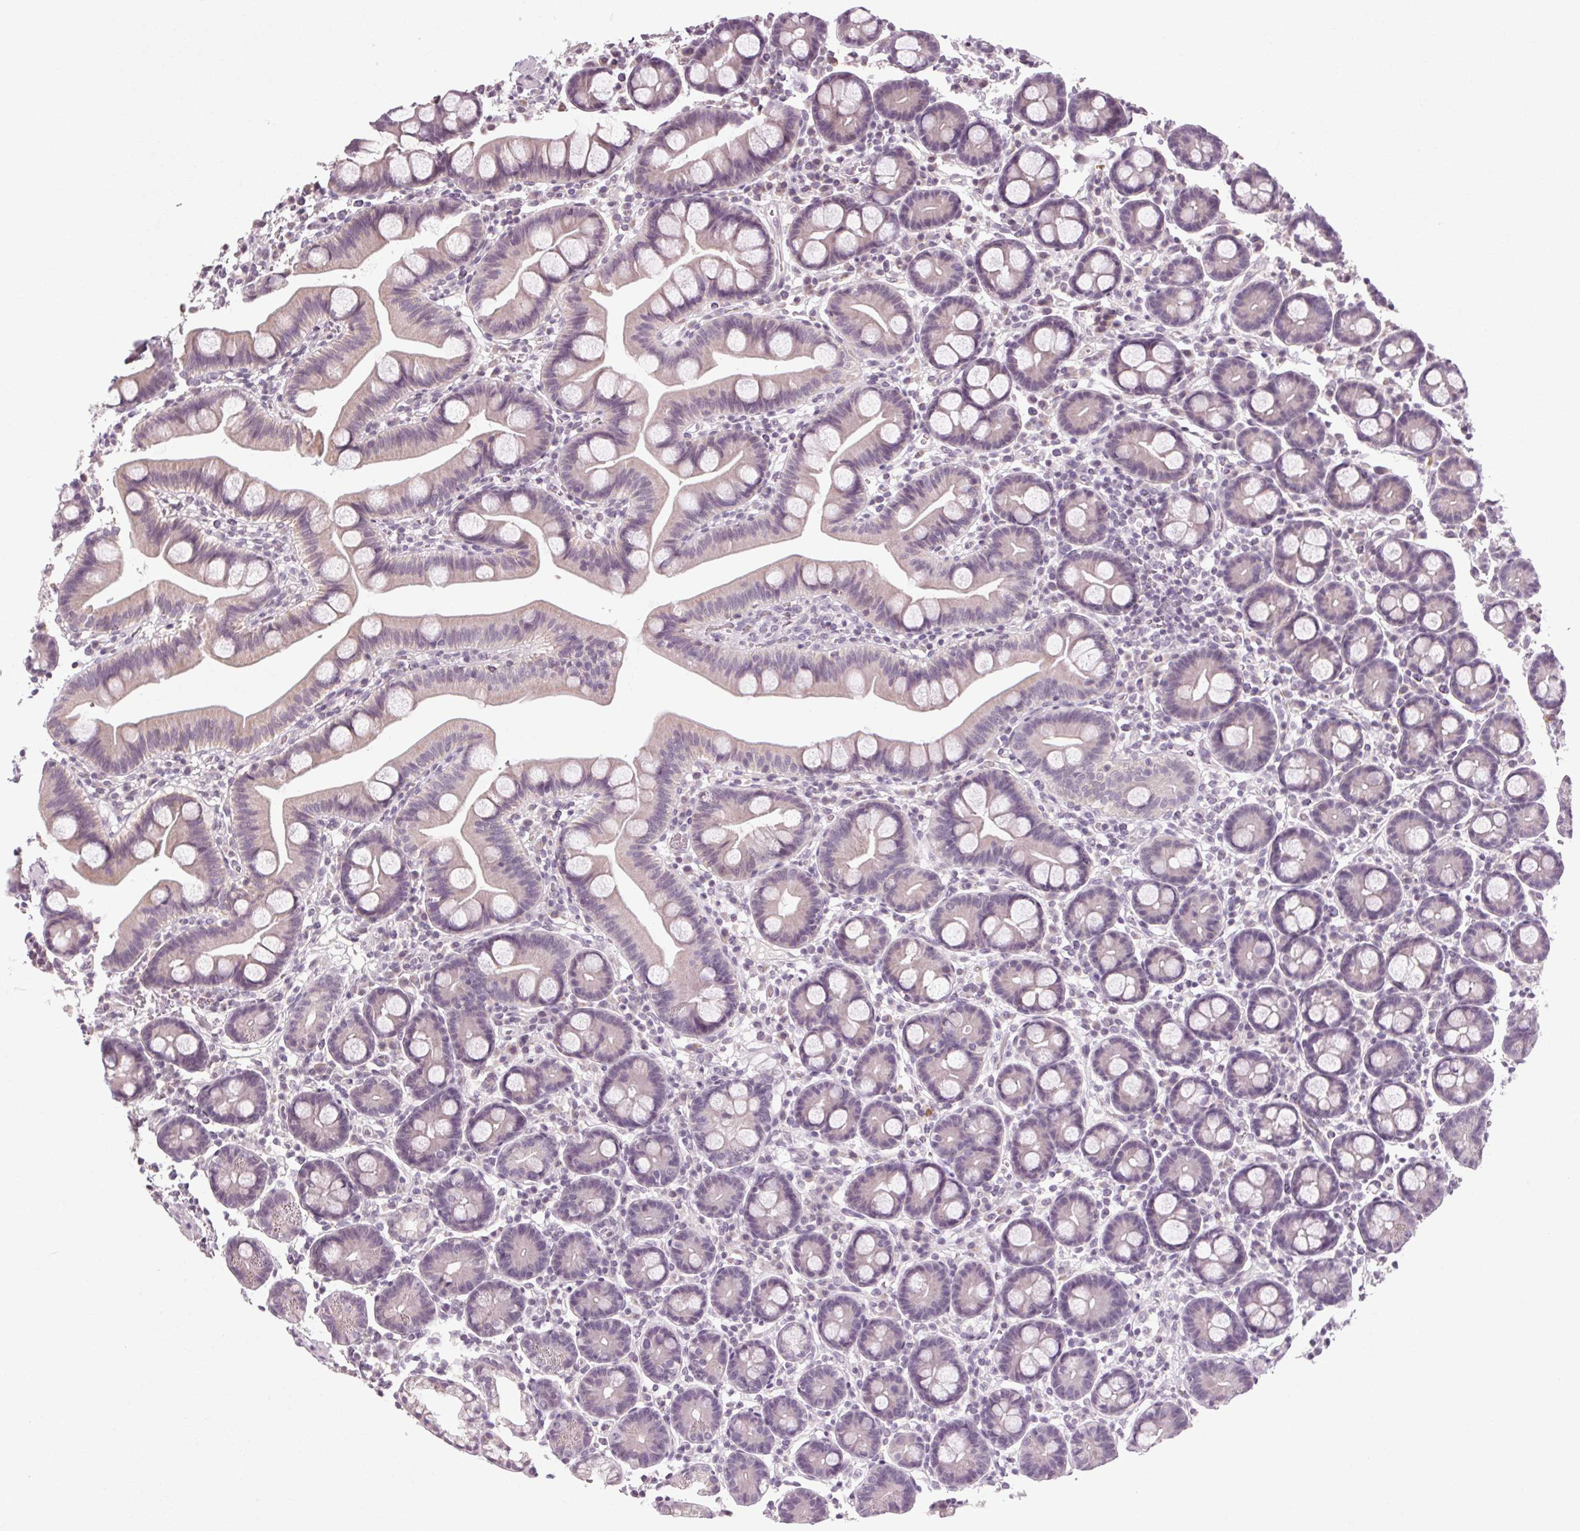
{"staining": {"intensity": "negative", "quantity": "none", "location": "none"}, "tissue": "duodenum", "cell_type": "Glandular cells", "image_type": "normal", "snomed": [{"axis": "morphology", "description": "Normal tissue, NOS"}, {"axis": "topography", "description": "Pancreas"}, {"axis": "topography", "description": "Duodenum"}], "caption": "High power microscopy histopathology image of an immunohistochemistry micrograph of benign duodenum, revealing no significant staining in glandular cells.", "gene": "KLHL40", "patient": {"sex": "male", "age": 59}}